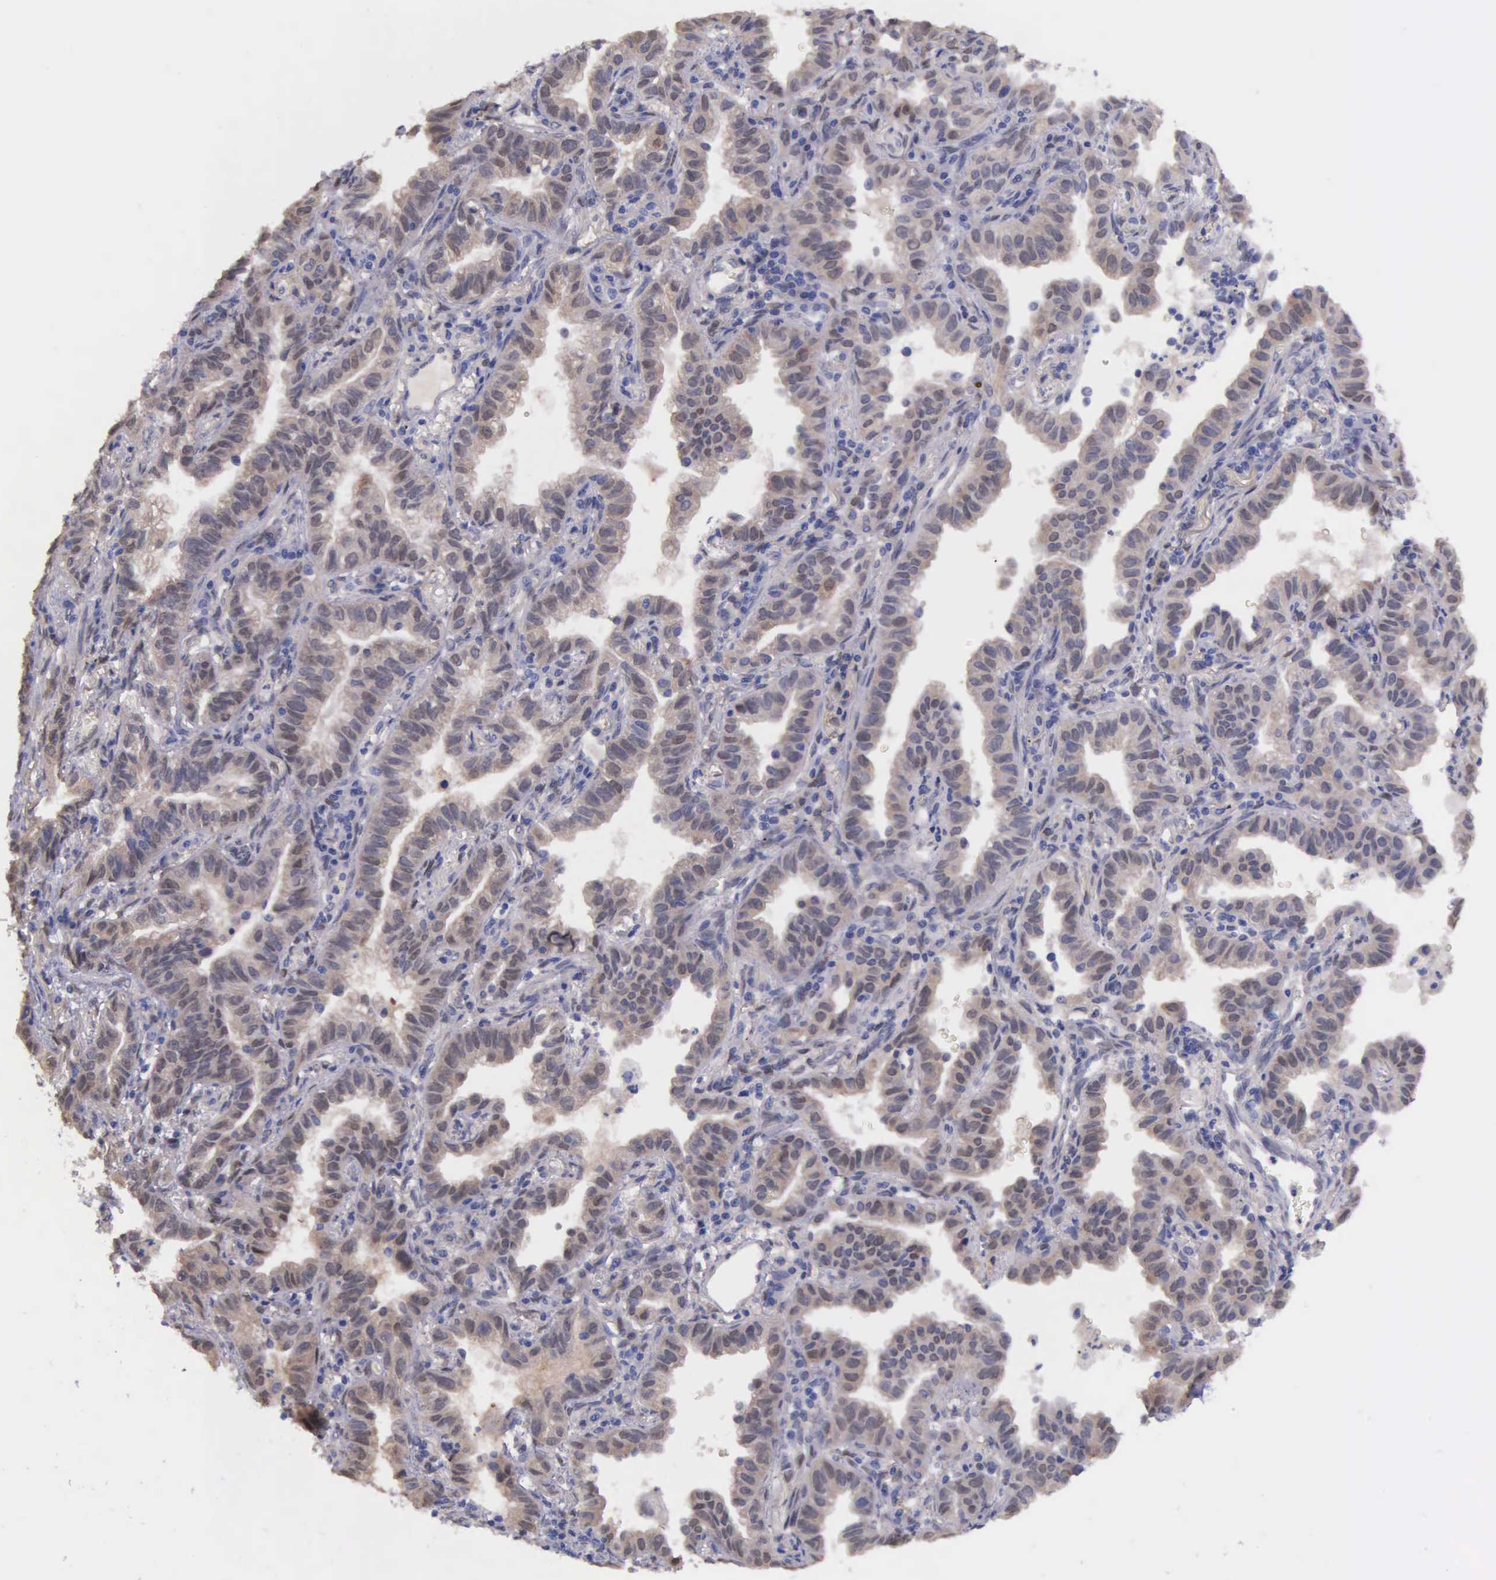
{"staining": {"intensity": "weak", "quantity": "25%-75%", "location": "cytoplasmic/membranous"}, "tissue": "lung cancer", "cell_type": "Tumor cells", "image_type": "cancer", "snomed": [{"axis": "morphology", "description": "Adenocarcinoma, NOS"}, {"axis": "topography", "description": "Lung"}], "caption": "Approximately 25%-75% of tumor cells in lung adenocarcinoma display weak cytoplasmic/membranous protein staining as visualized by brown immunohistochemical staining.", "gene": "GSTT2", "patient": {"sex": "female", "age": 50}}